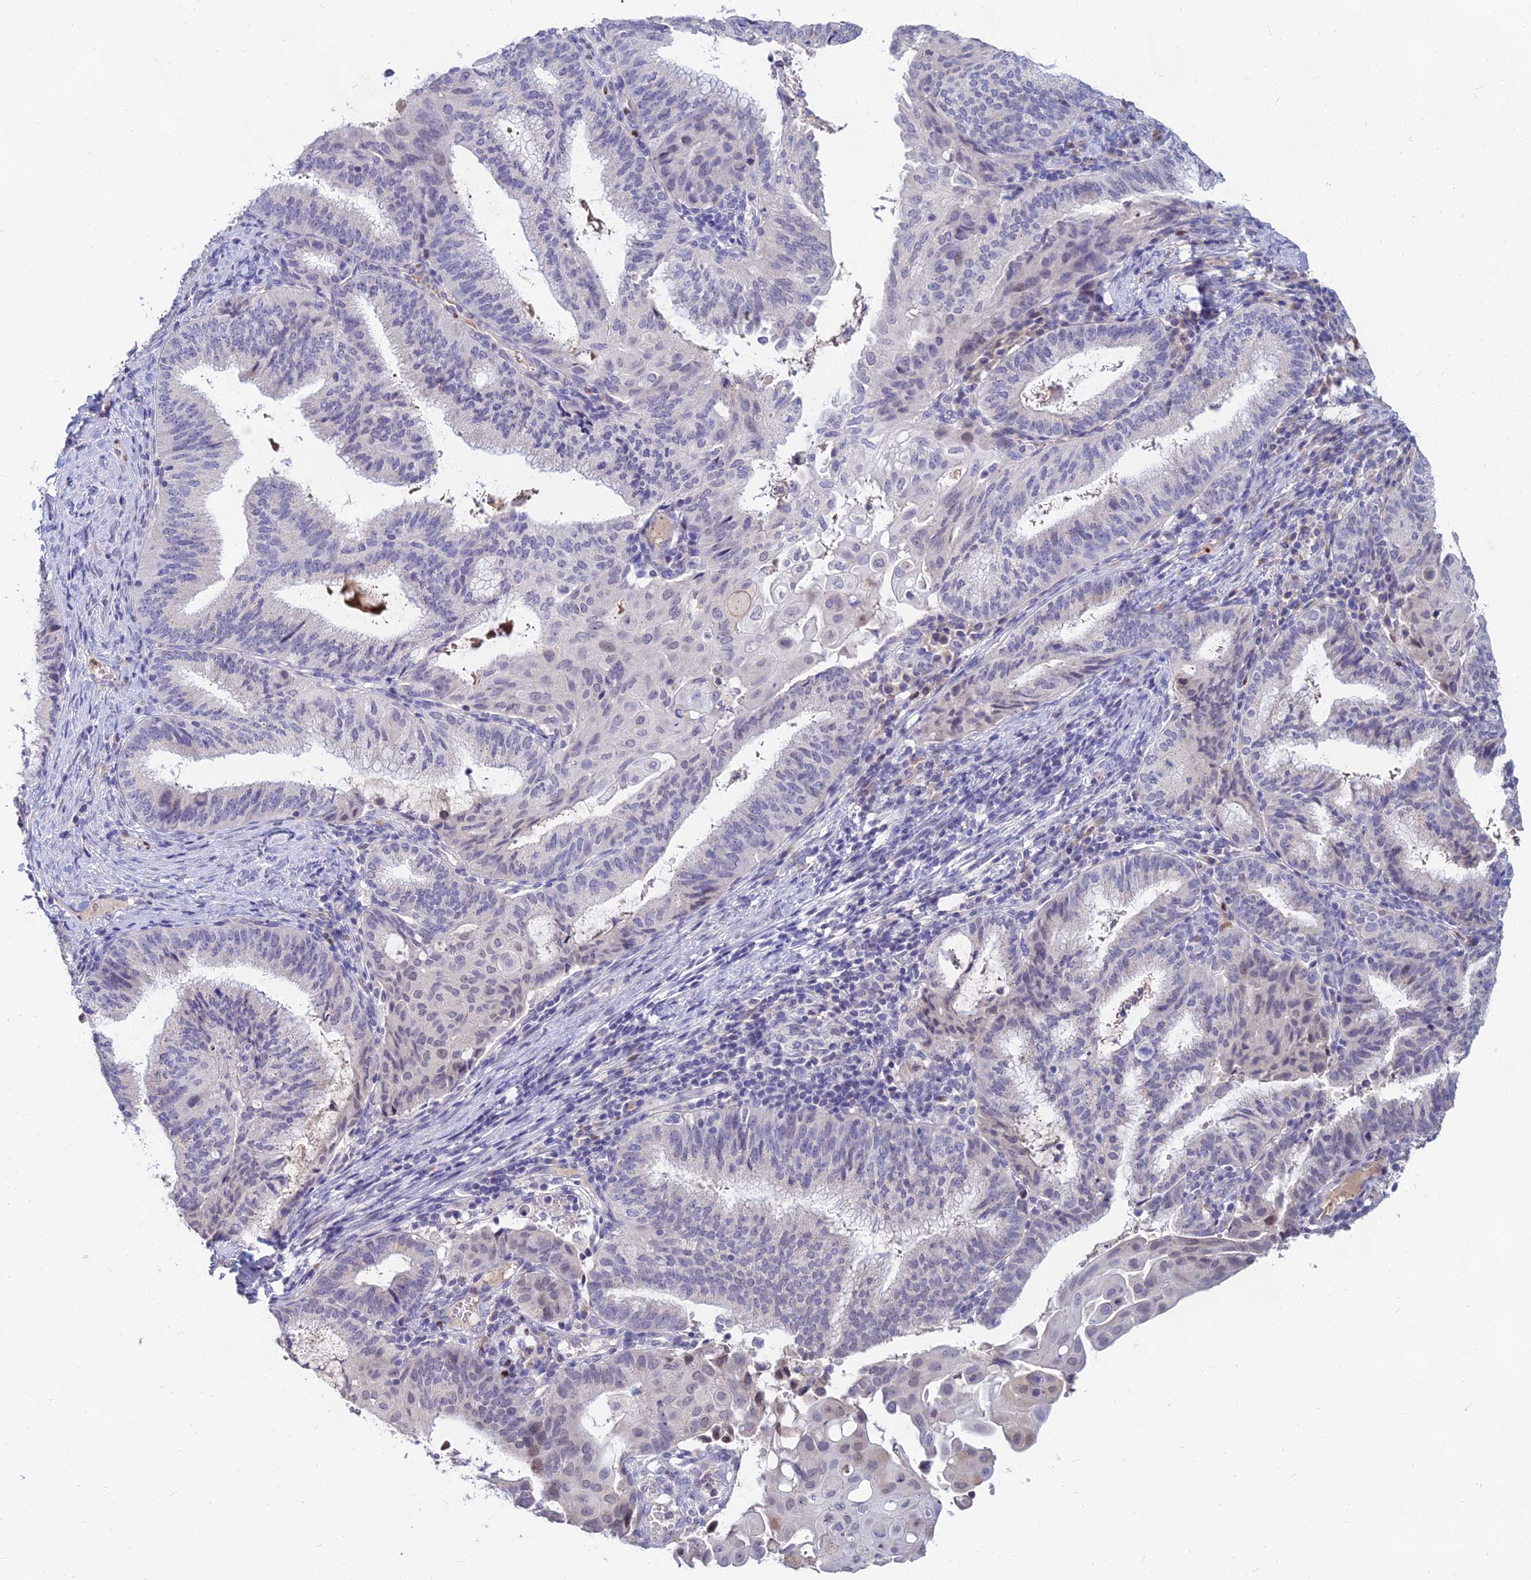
{"staining": {"intensity": "negative", "quantity": "none", "location": "none"}, "tissue": "endometrial cancer", "cell_type": "Tumor cells", "image_type": "cancer", "snomed": [{"axis": "morphology", "description": "Adenocarcinoma, NOS"}, {"axis": "topography", "description": "Endometrium"}], "caption": "Immunohistochemistry image of neoplastic tissue: human endometrial adenocarcinoma stained with DAB (3,3'-diaminobenzidine) displays no significant protein positivity in tumor cells.", "gene": "GOLGA6D", "patient": {"sex": "female", "age": 49}}